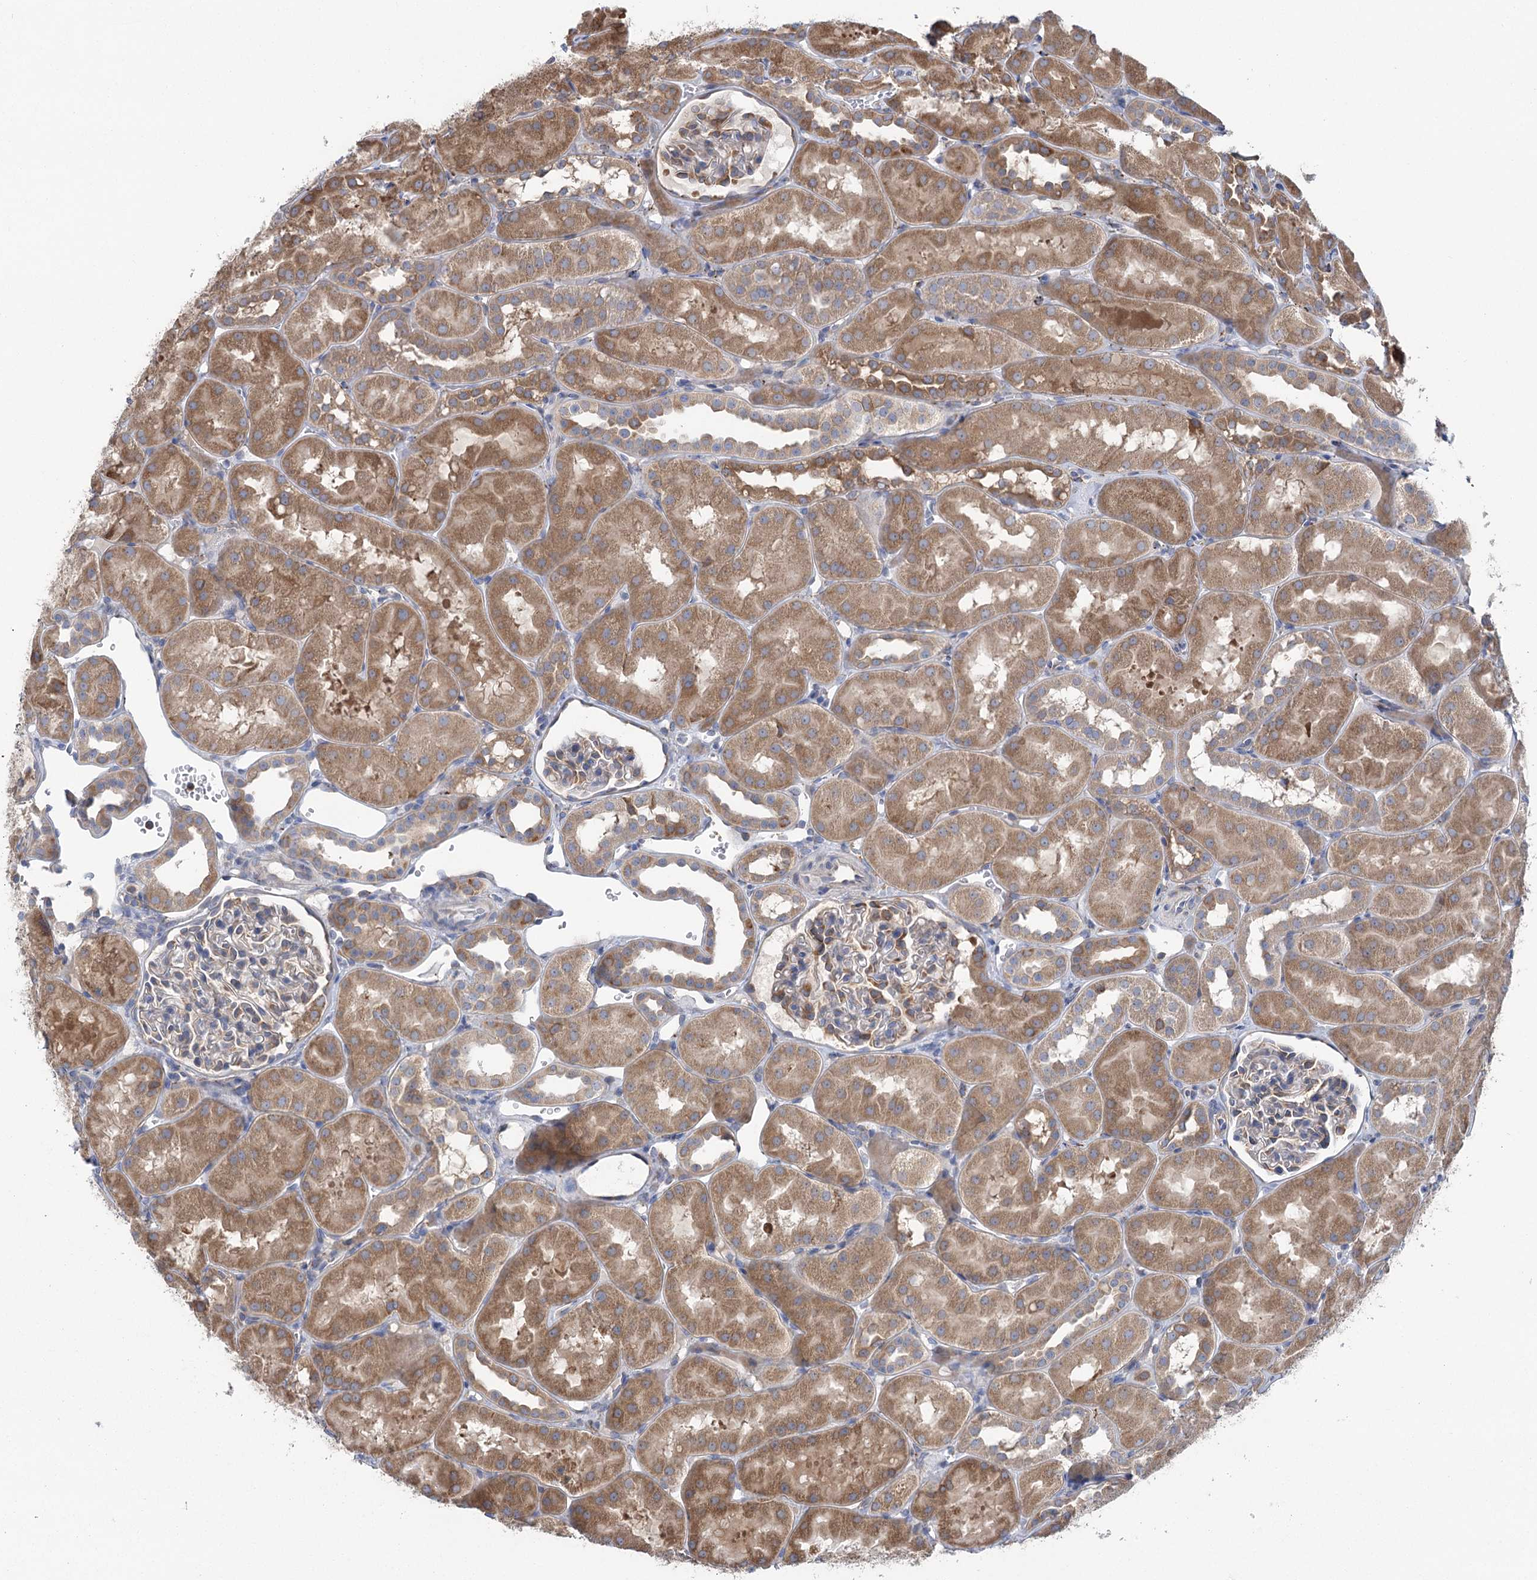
{"staining": {"intensity": "moderate", "quantity": "25%-75%", "location": "cytoplasmic/membranous"}, "tissue": "kidney", "cell_type": "Cells in glomeruli", "image_type": "normal", "snomed": [{"axis": "morphology", "description": "Normal tissue, NOS"}, {"axis": "topography", "description": "Kidney"}, {"axis": "topography", "description": "Urinary bladder"}], "caption": "About 25%-75% of cells in glomeruli in unremarkable human kidney reveal moderate cytoplasmic/membranous protein positivity as visualized by brown immunohistochemical staining.", "gene": "METTL24", "patient": {"sex": "male", "age": 16}}